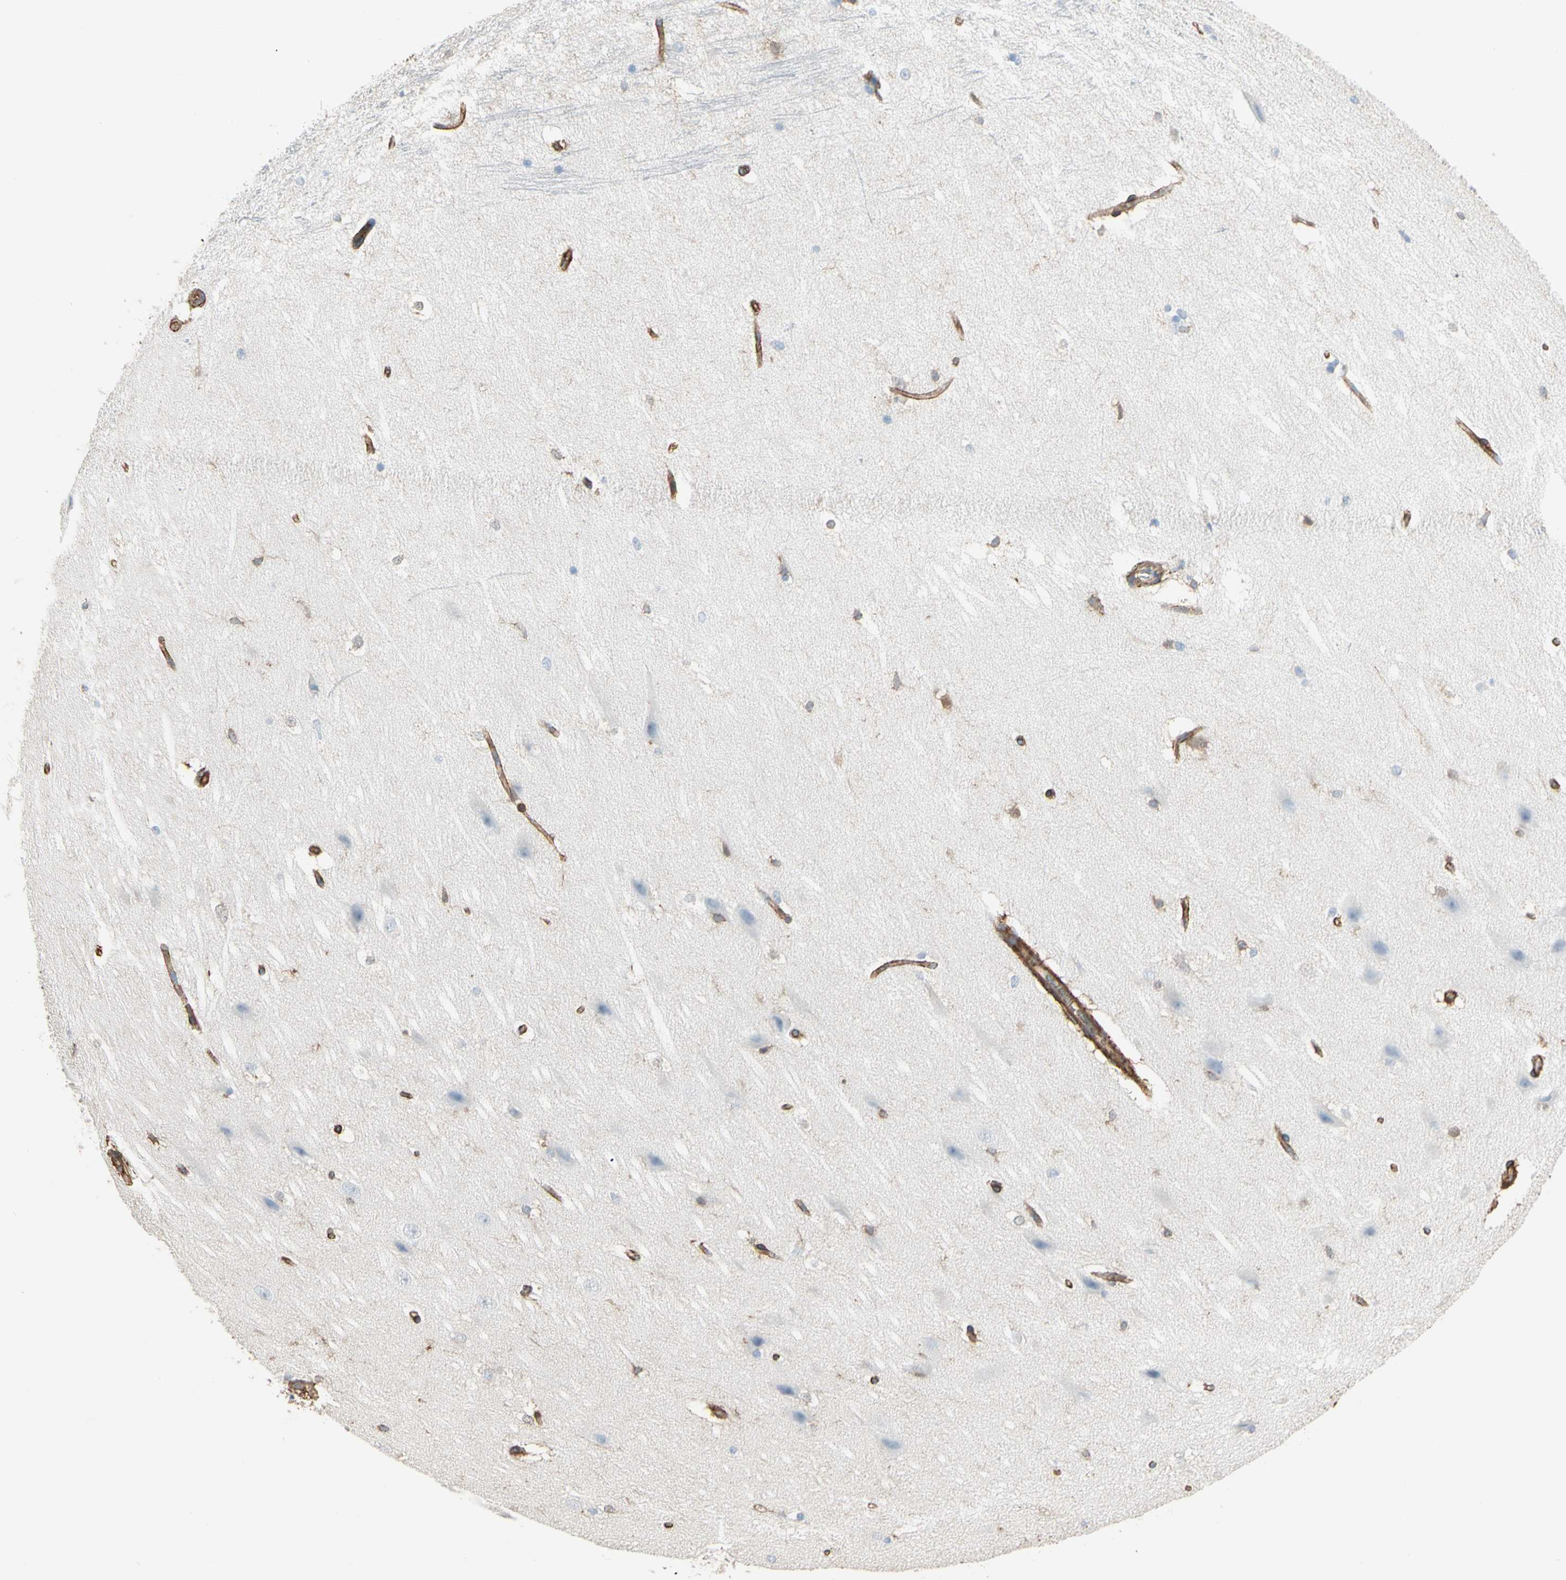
{"staining": {"intensity": "negative", "quantity": "none", "location": "none"}, "tissue": "hippocampus", "cell_type": "Glial cells", "image_type": "normal", "snomed": [{"axis": "morphology", "description": "Normal tissue, NOS"}, {"axis": "topography", "description": "Hippocampus"}], "caption": "IHC micrograph of normal human hippocampus stained for a protein (brown), which displays no expression in glial cells.", "gene": "EPB41L2", "patient": {"sex": "female", "age": 19}}